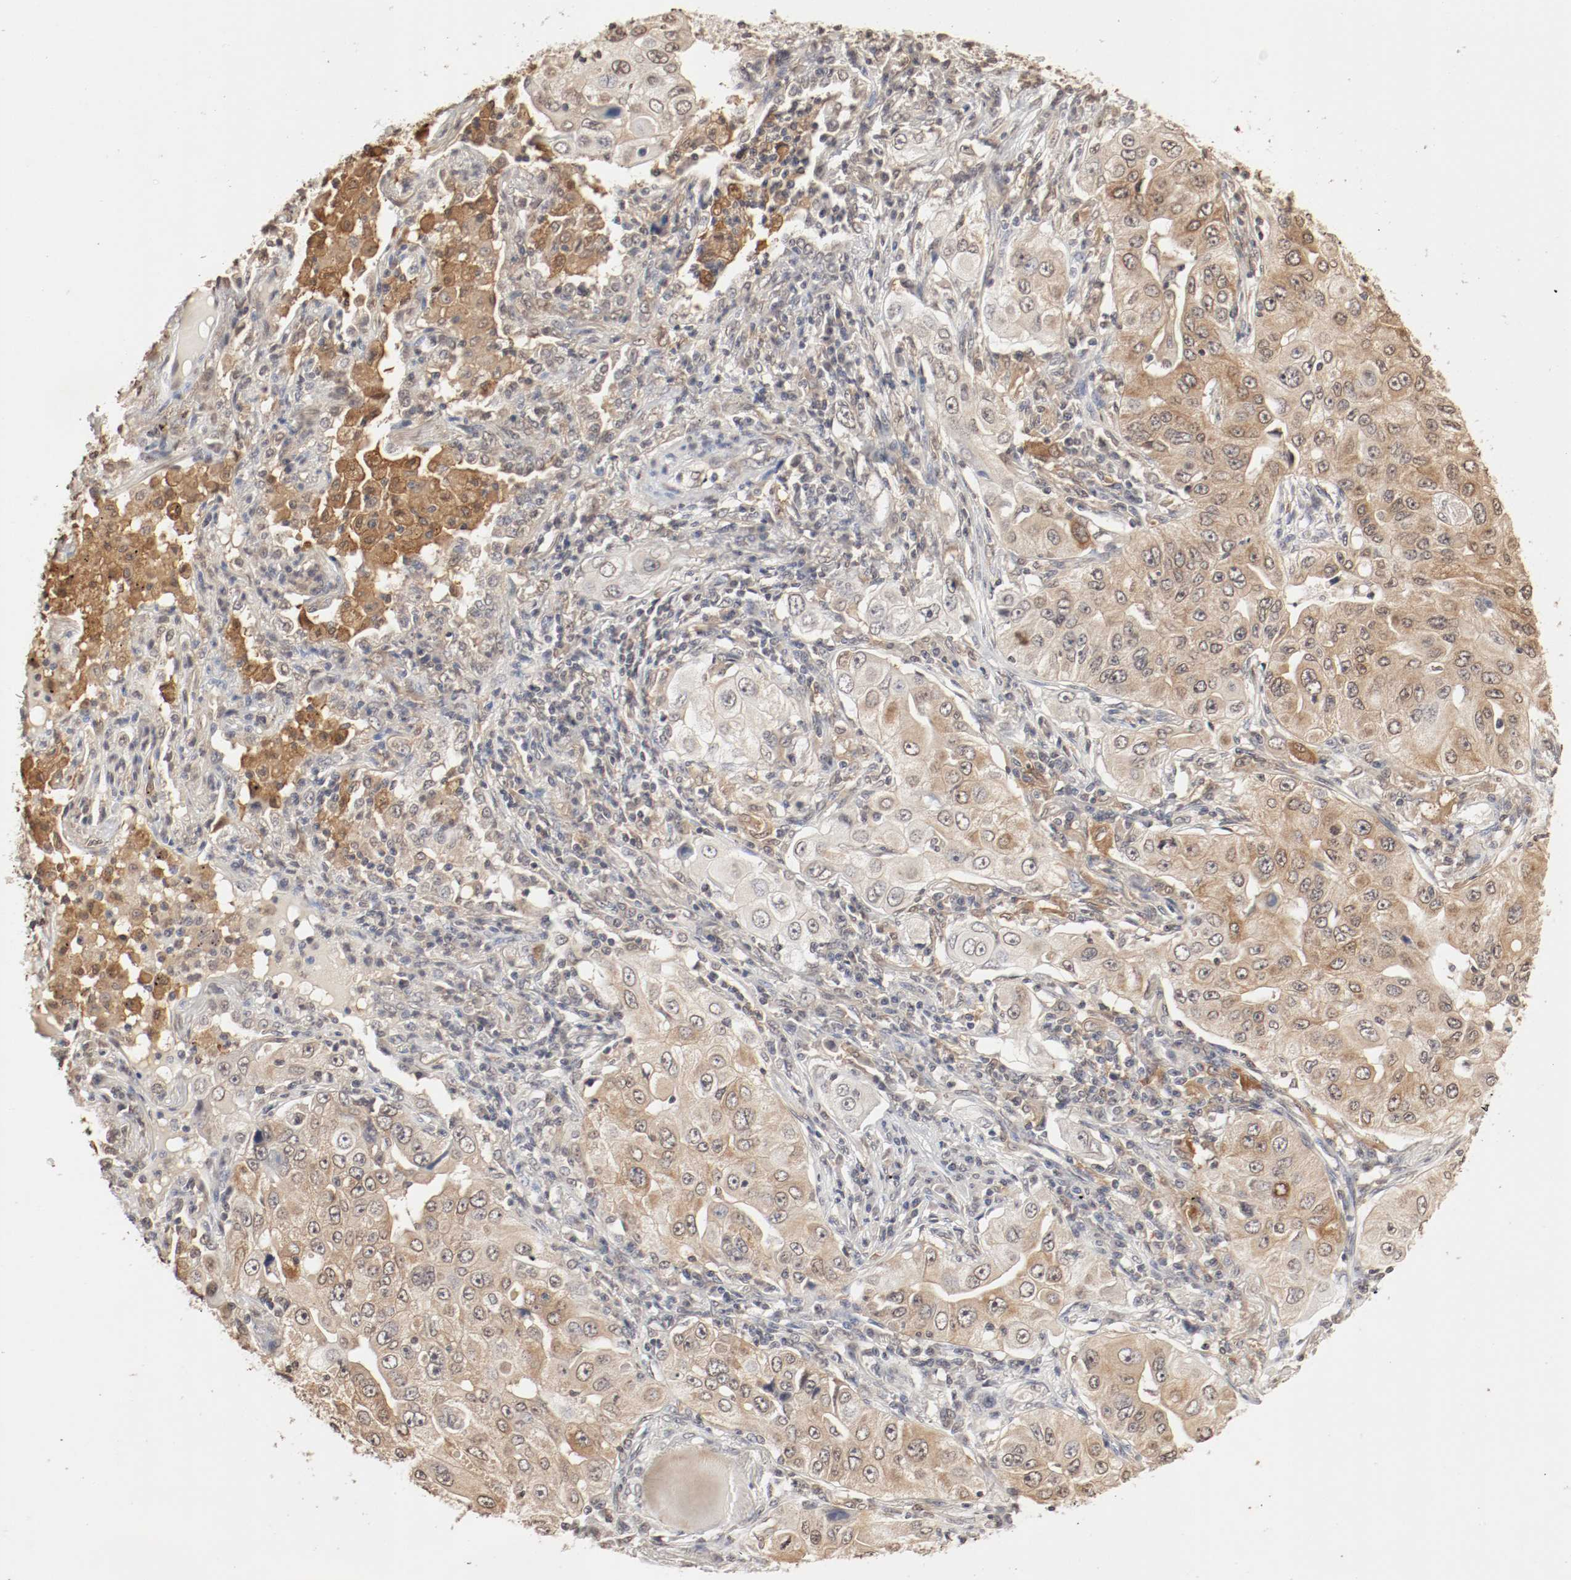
{"staining": {"intensity": "moderate", "quantity": ">75%", "location": "cytoplasmic/membranous,nuclear"}, "tissue": "lung cancer", "cell_type": "Tumor cells", "image_type": "cancer", "snomed": [{"axis": "morphology", "description": "Adenocarcinoma, NOS"}, {"axis": "topography", "description": "Lung"}], "caption": "An image of adenocarcinoma (lung) stained for a protein demonstrates moderate cytoplasmic/membranous and nuclear brown staining in tumor cells. The staining was performed using DAB, with brown indicating positive protein expression. Nuclei are stained blue with hematoxylin.", "gene": "WASL", "patient": {"sex": "male", "age": 84}}